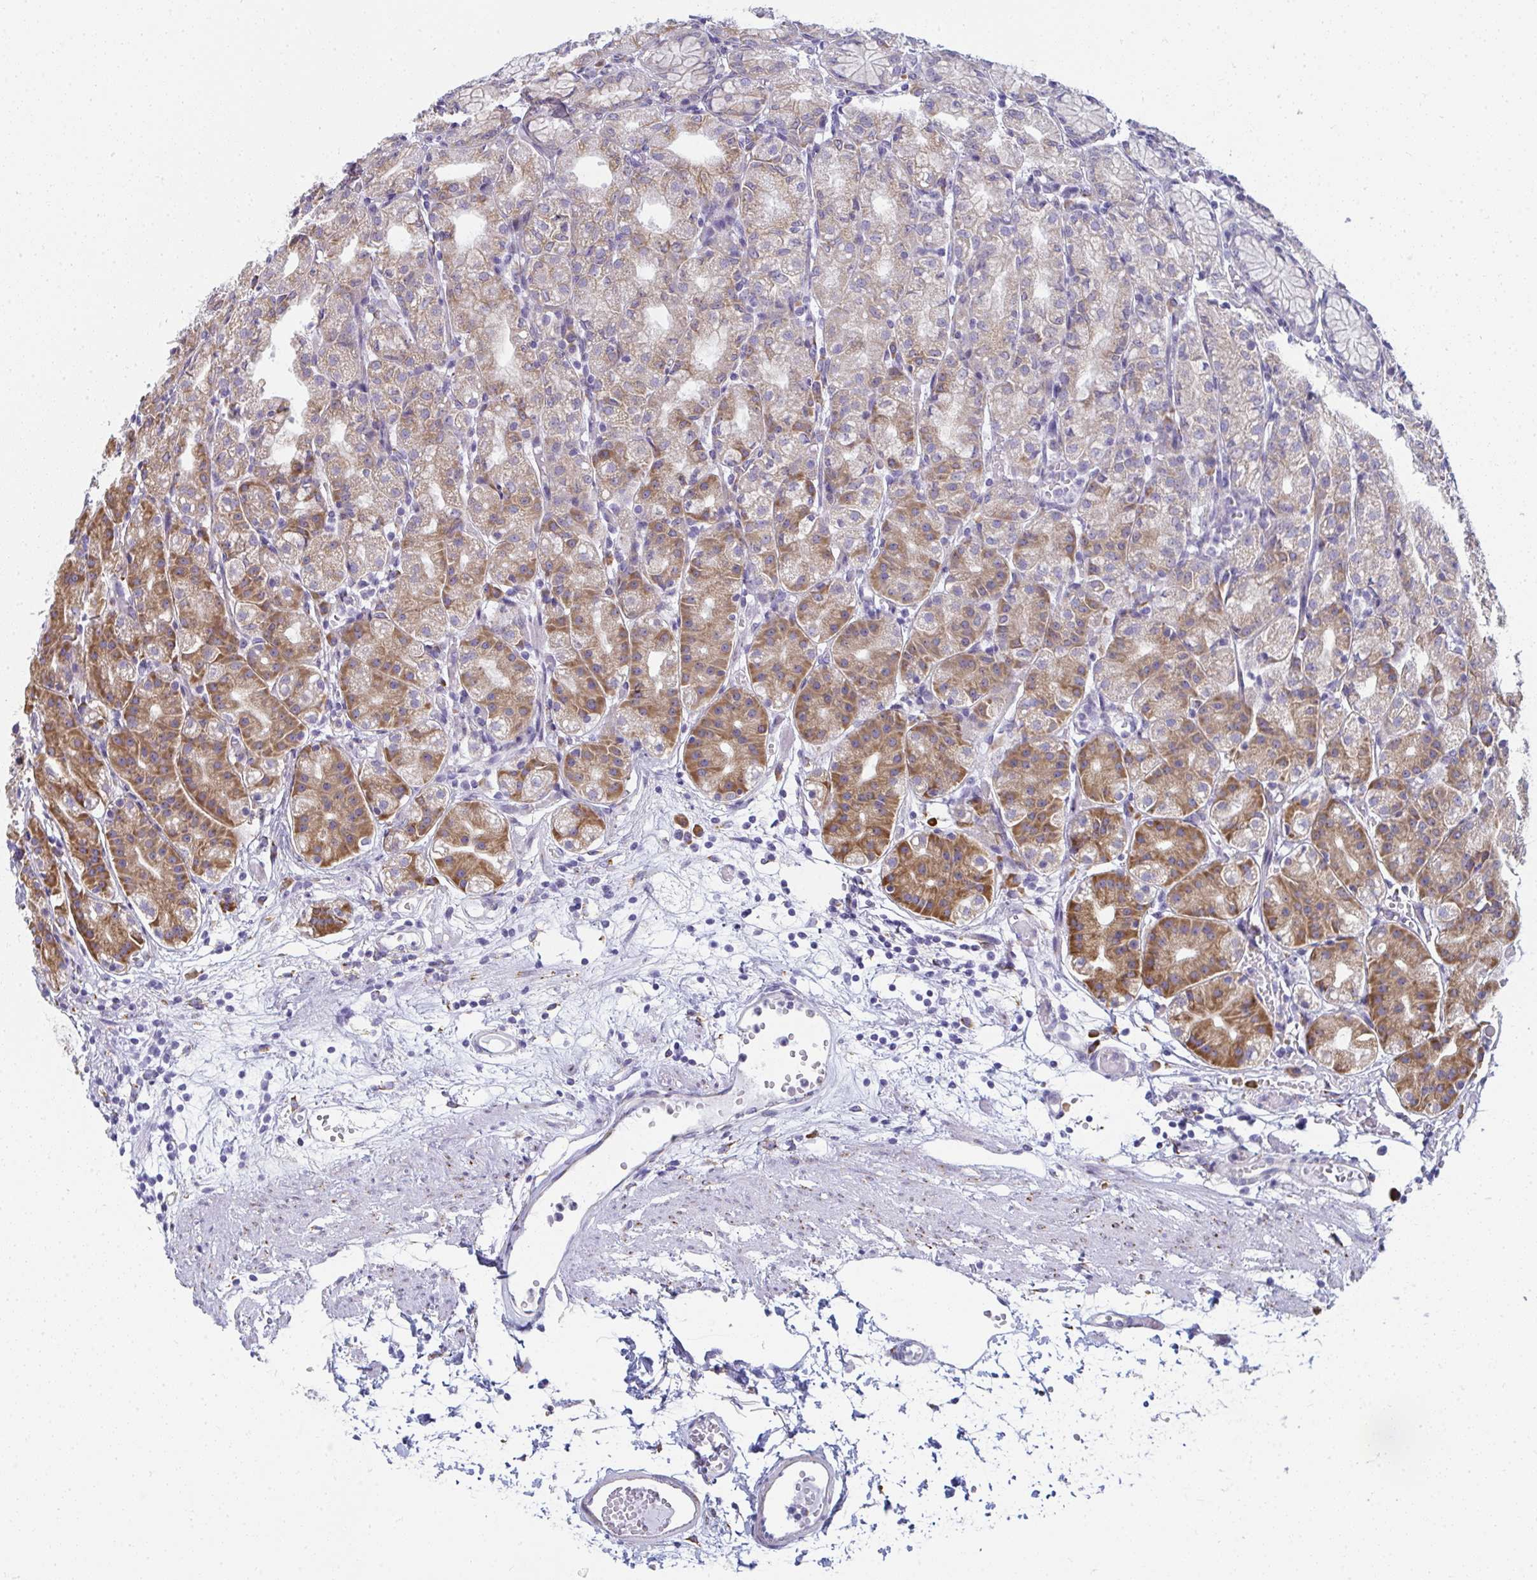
{"staining": {"intensity": "moderate", "quantity": "25%-75%", "location": "cytoplasmic/membranous"}, "tissue": "stomach", "cell_type": "Glandular cells", "image_type": "normal", "snomed": [{"axis": "morphology", "description": "Normal tissue, NOS"}, {"axis": "topography", "description": "Stomach"}], "caption": "Protein staining of benign stomach shows moderate cytoplasmic/membranous positivity in about 25%-75% of glandular cells.", "gene": "SHROOM1", "patient": {"sex": "female", "age": 57}}